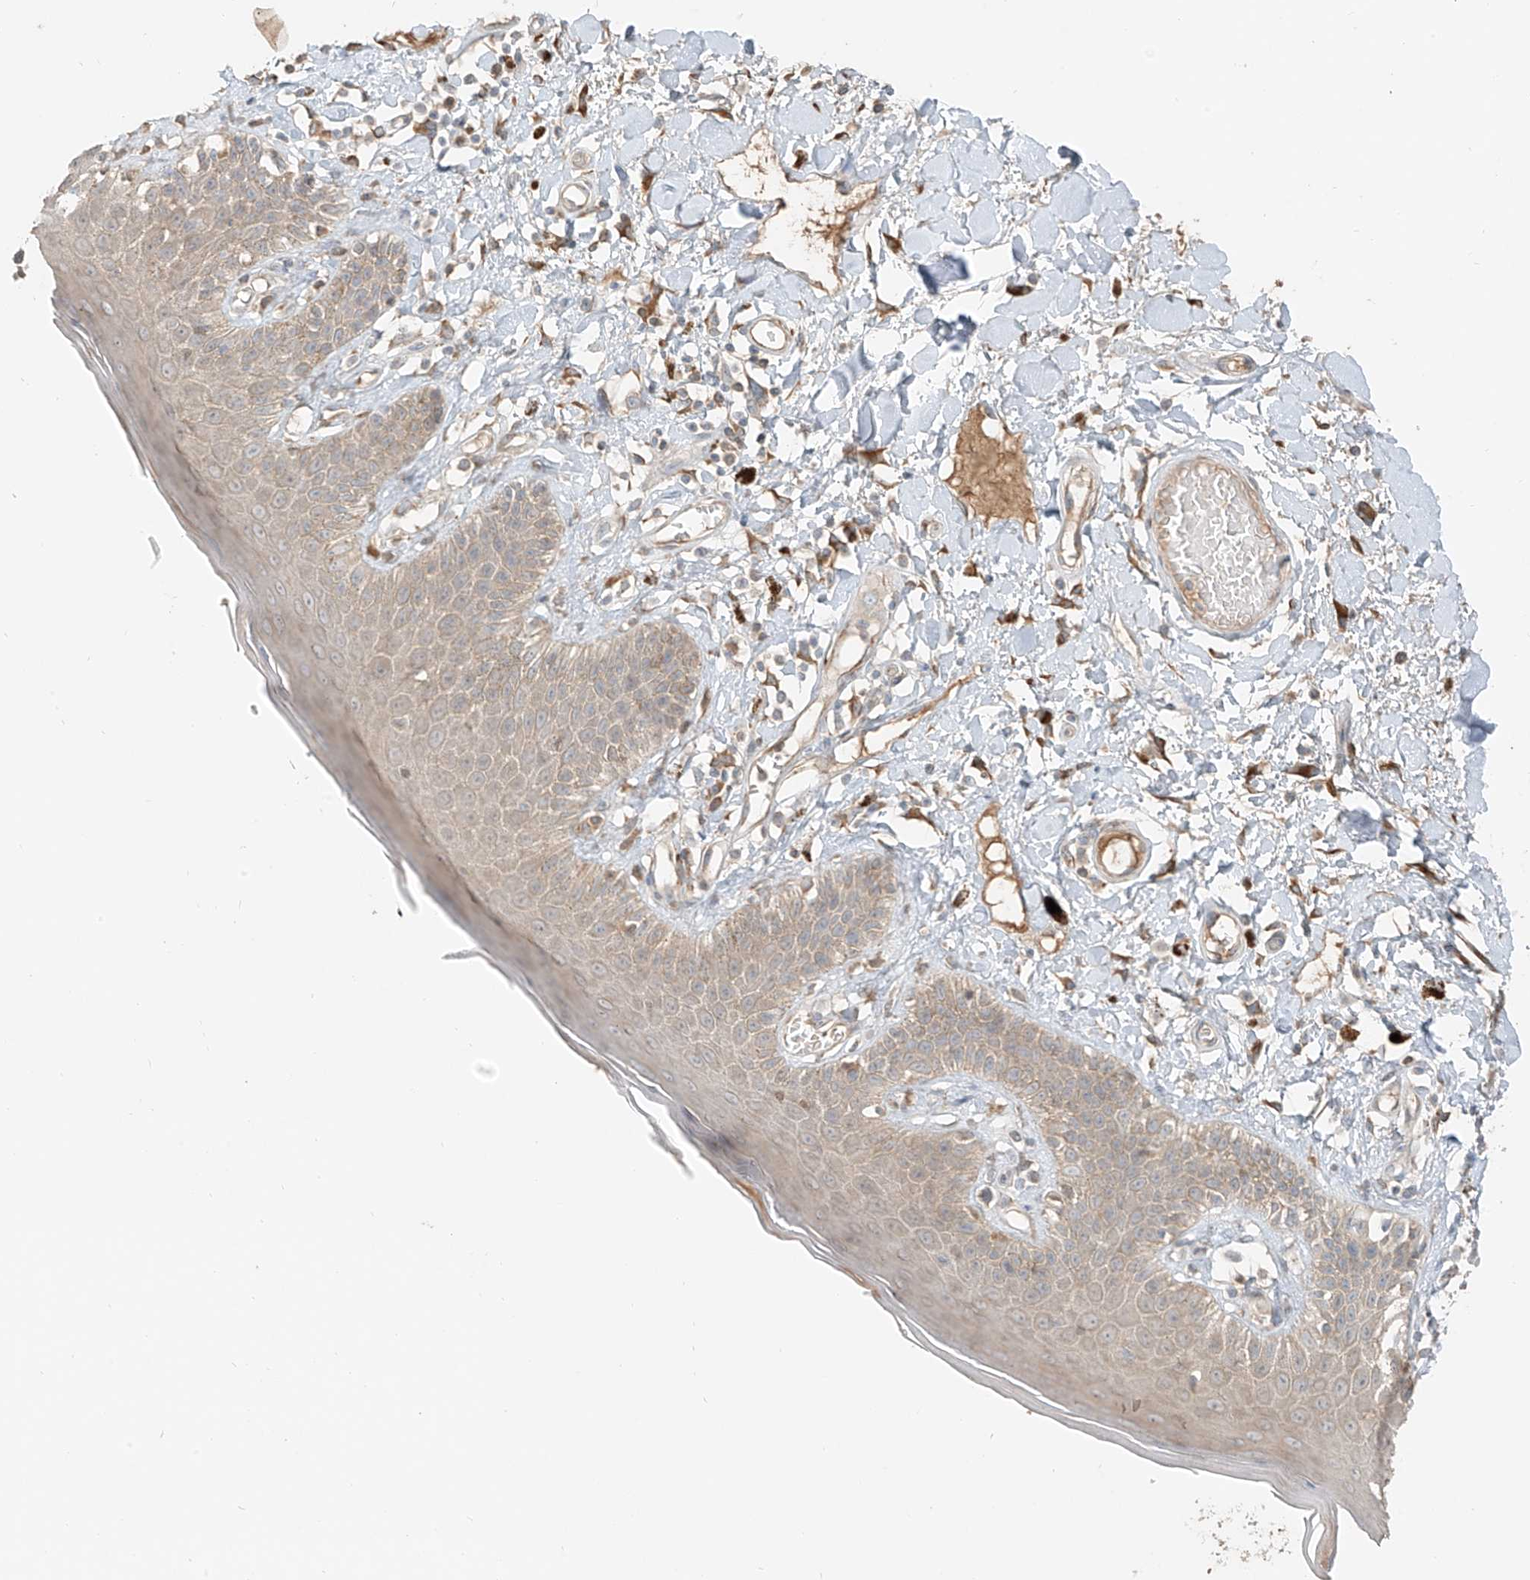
{"staining": {"intensity": "weak", "quantity": "<25%", "location": "cytoplasmic/membranous"}, "tissue": "skin", "cell_type": "Epidermal cells", "image_type": "normal", "snomed": [{"axis": "morphology", "description": "Normal tissue, NOS"}, {"axis": "topography", "description": "Anal"}], "caption": "Normal skin was stained to show a protein in brown. There is no significant positivity in epidermal cells. The staining was performed using DAB to visualize the protein expression in brown, while the nuclei were stained in blue with hematoxylin (Magnification: 20x).", "gene": "FSTL1", "patient": {"sex": "female", "age": 78}}